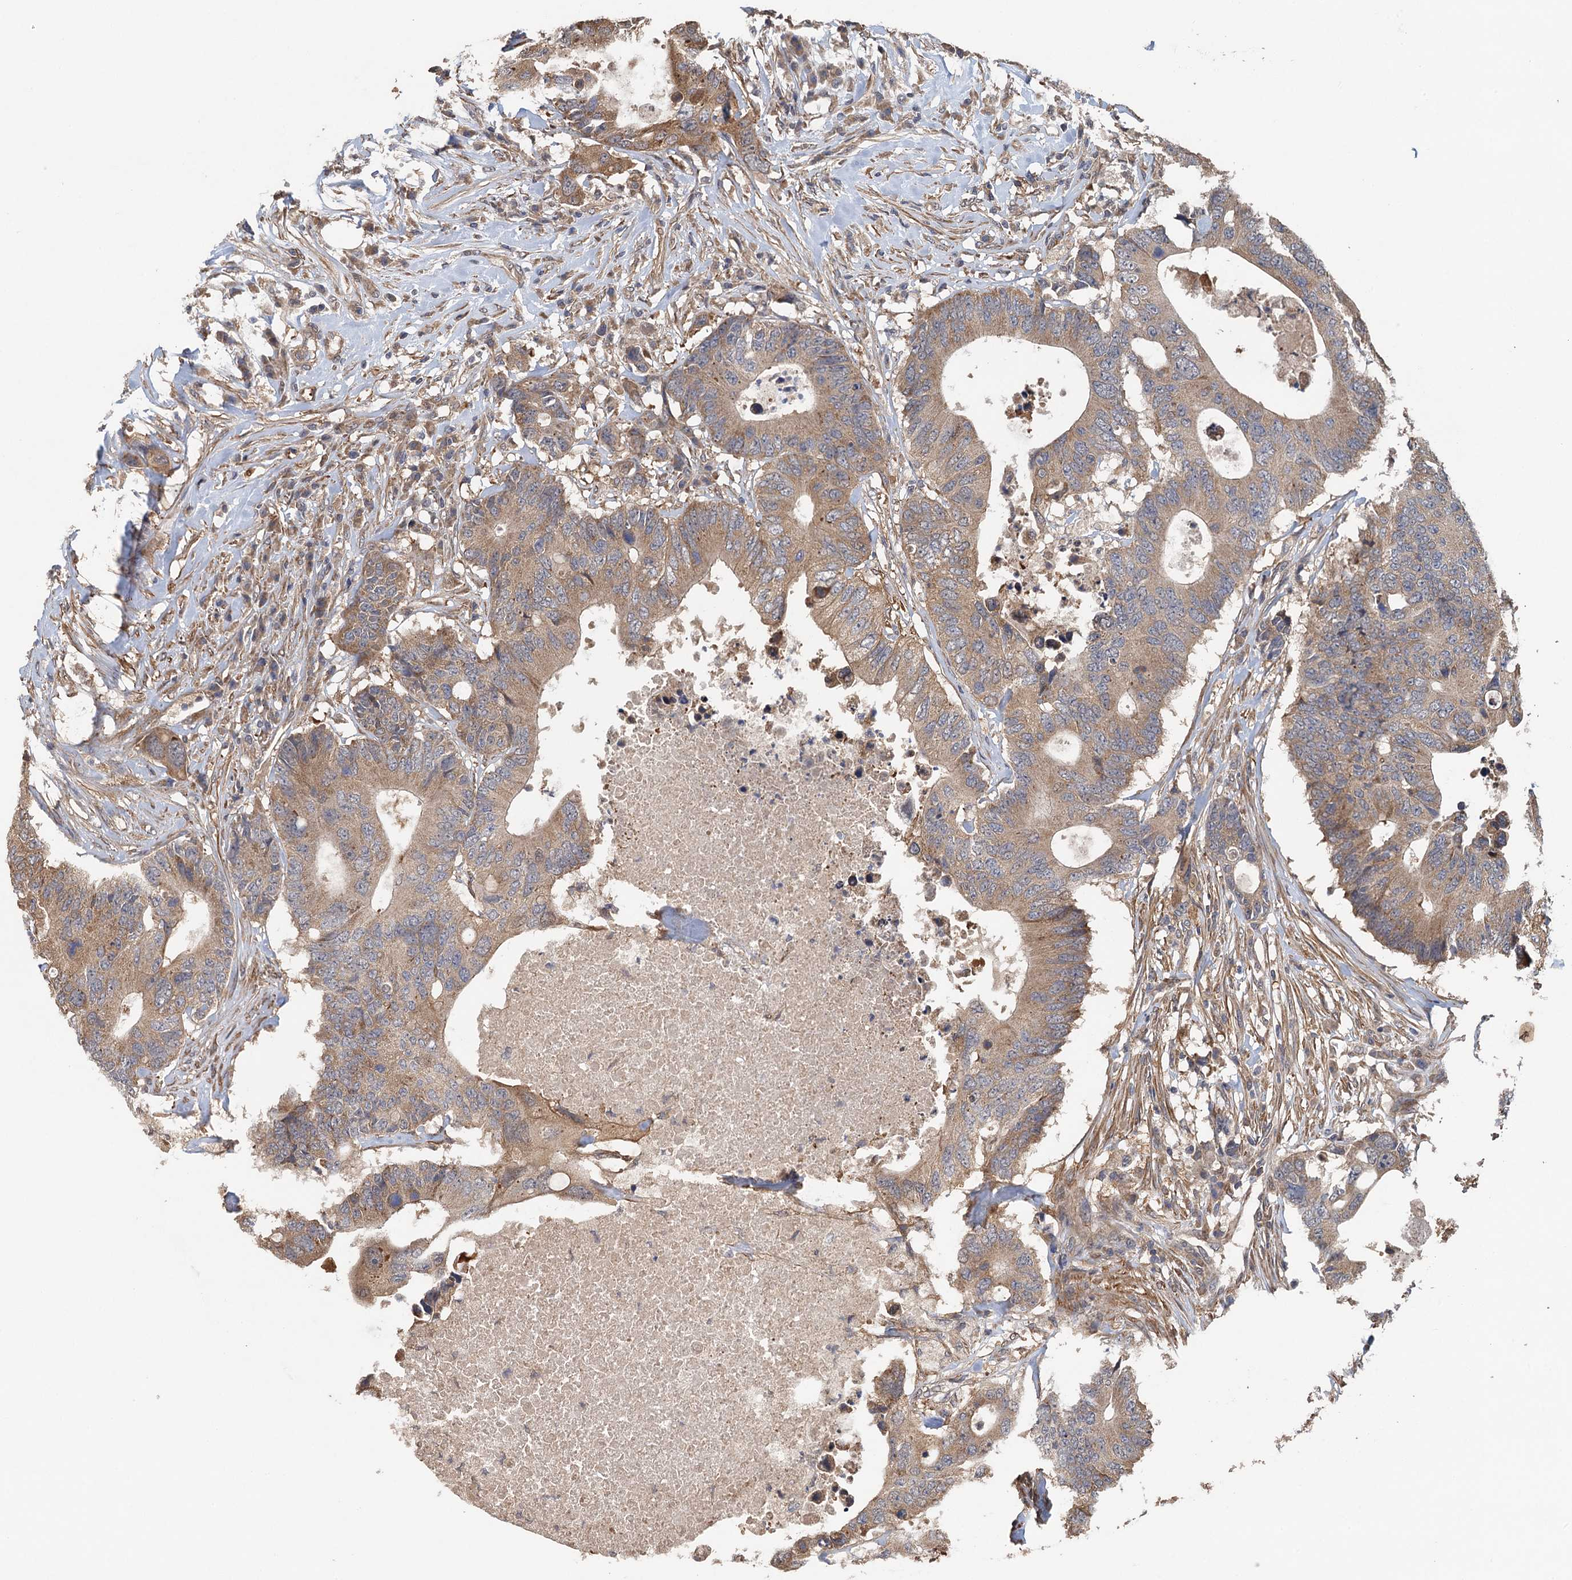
{"staining": {"intensity": "moderate", "quantity": ">75%", "location": "cytoplasmic/membranous"}, "tissue": "colorectal cancer", "cell_type": "Tumor cells", "image_type": "cancer", "snomed": [{"axis": "morphology", "description": "Adenocarcinoma, NOS"}, {"axis": "topography", "description": "Colon"}], "caption": "Moderate cytoplasmic/membranous positivity for a protein is identified in about >75% of tumor cells of colorectal cancer (adenocarcinoma) using immunohistochemistry (IHC).", "gene": "MEAK7", "patient": {"sex": "male", "age": 71}}